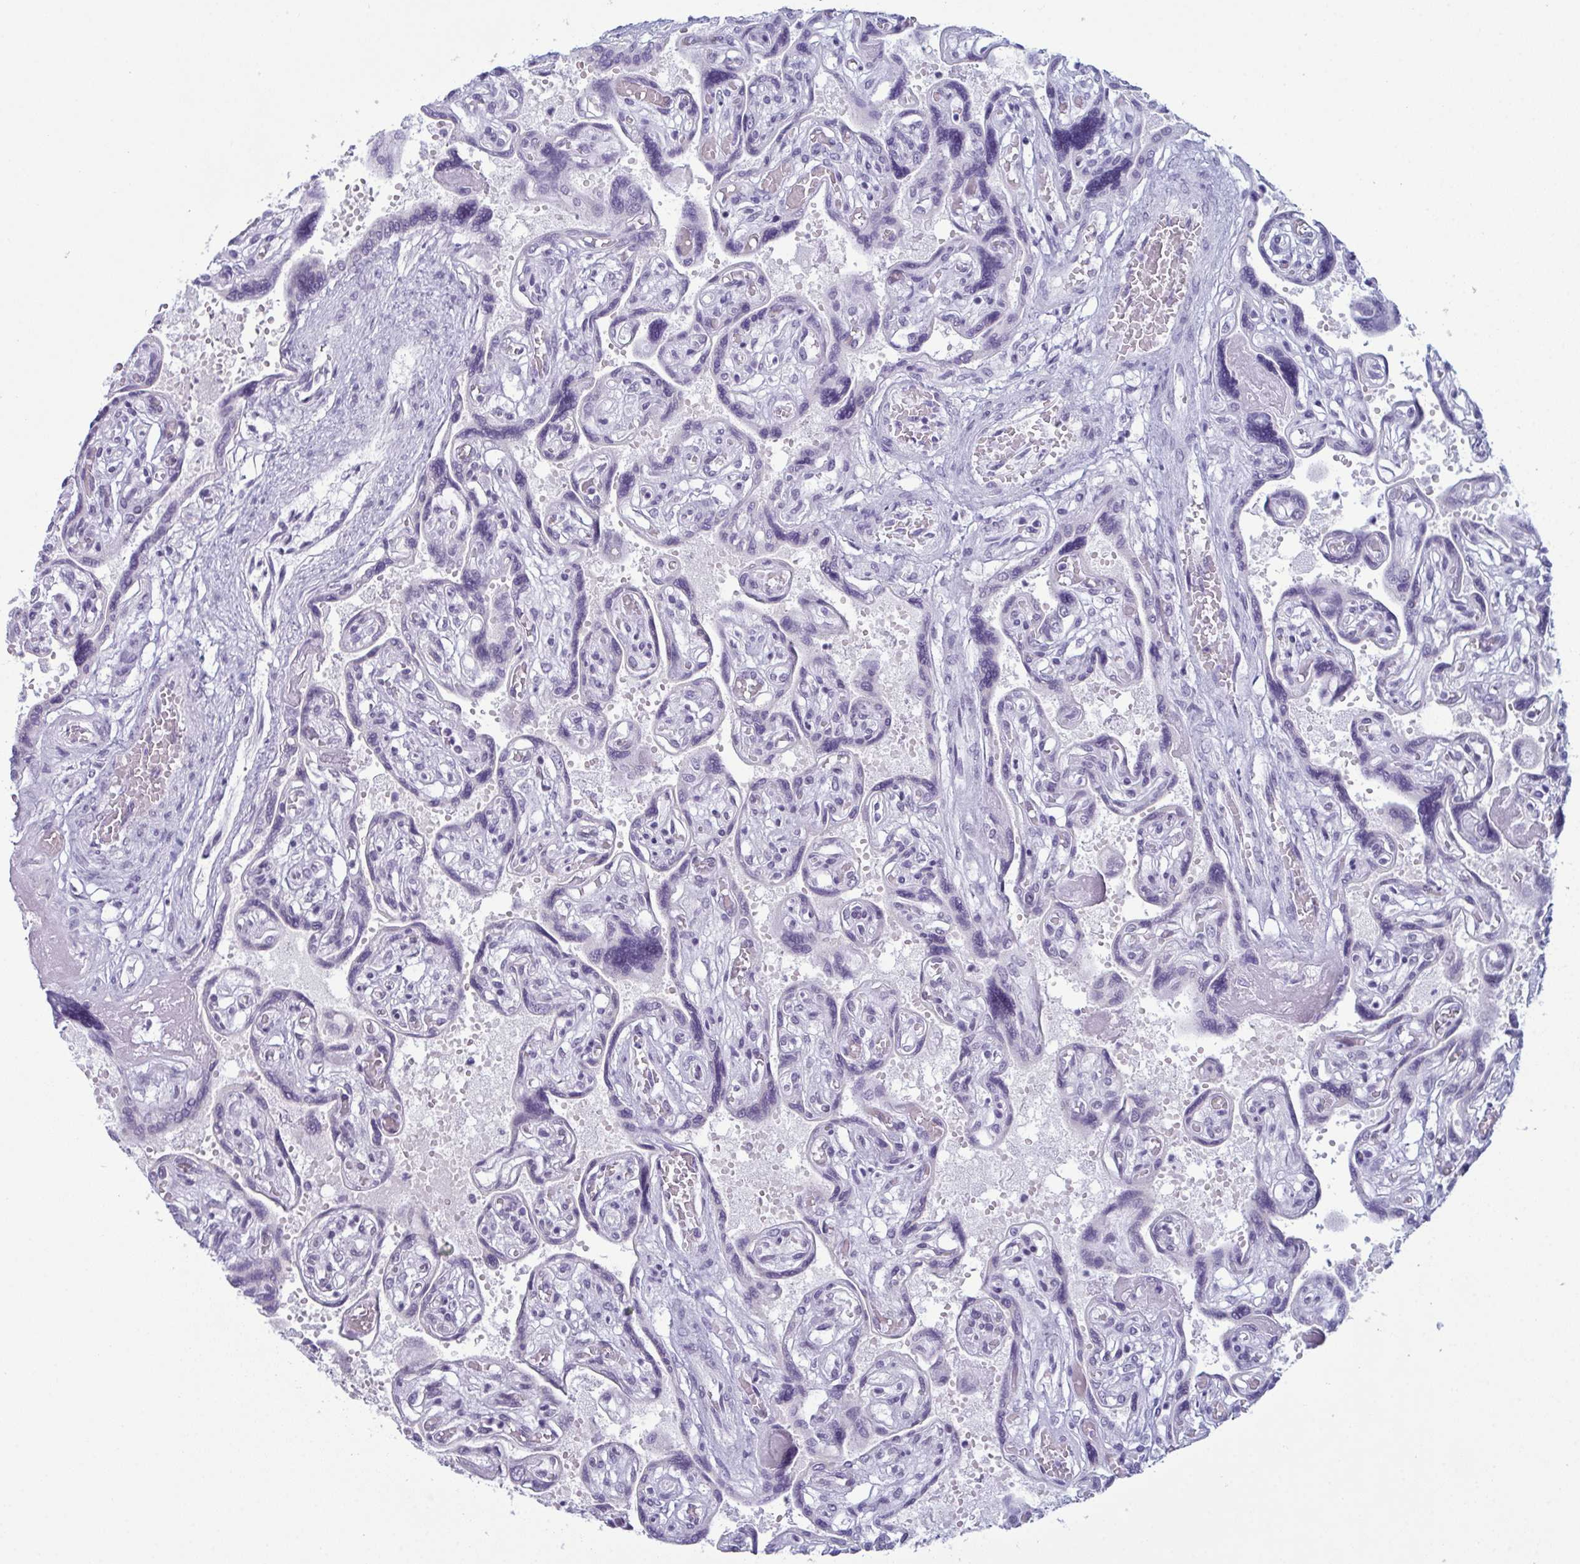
{"staining": {"intensity": "weak", "quantity": "25%-75%", "location": "nuclear"}, "tissue": "placenta", "cell_type": "Decidual cells", "image_type": "normal", "snomed": [{"axis": "morphology", "description": "Normal tissue, NOS"}, {"axis": "topography", "description": "Placenta"}], "caption": "Immunohistochemical staining of benign placenta demonstrates low levels of weak nuclear staining in about 25%-75% of decidual cells.", "gene": "RBM7", "patient": {"sex": "female", "age": 32}}